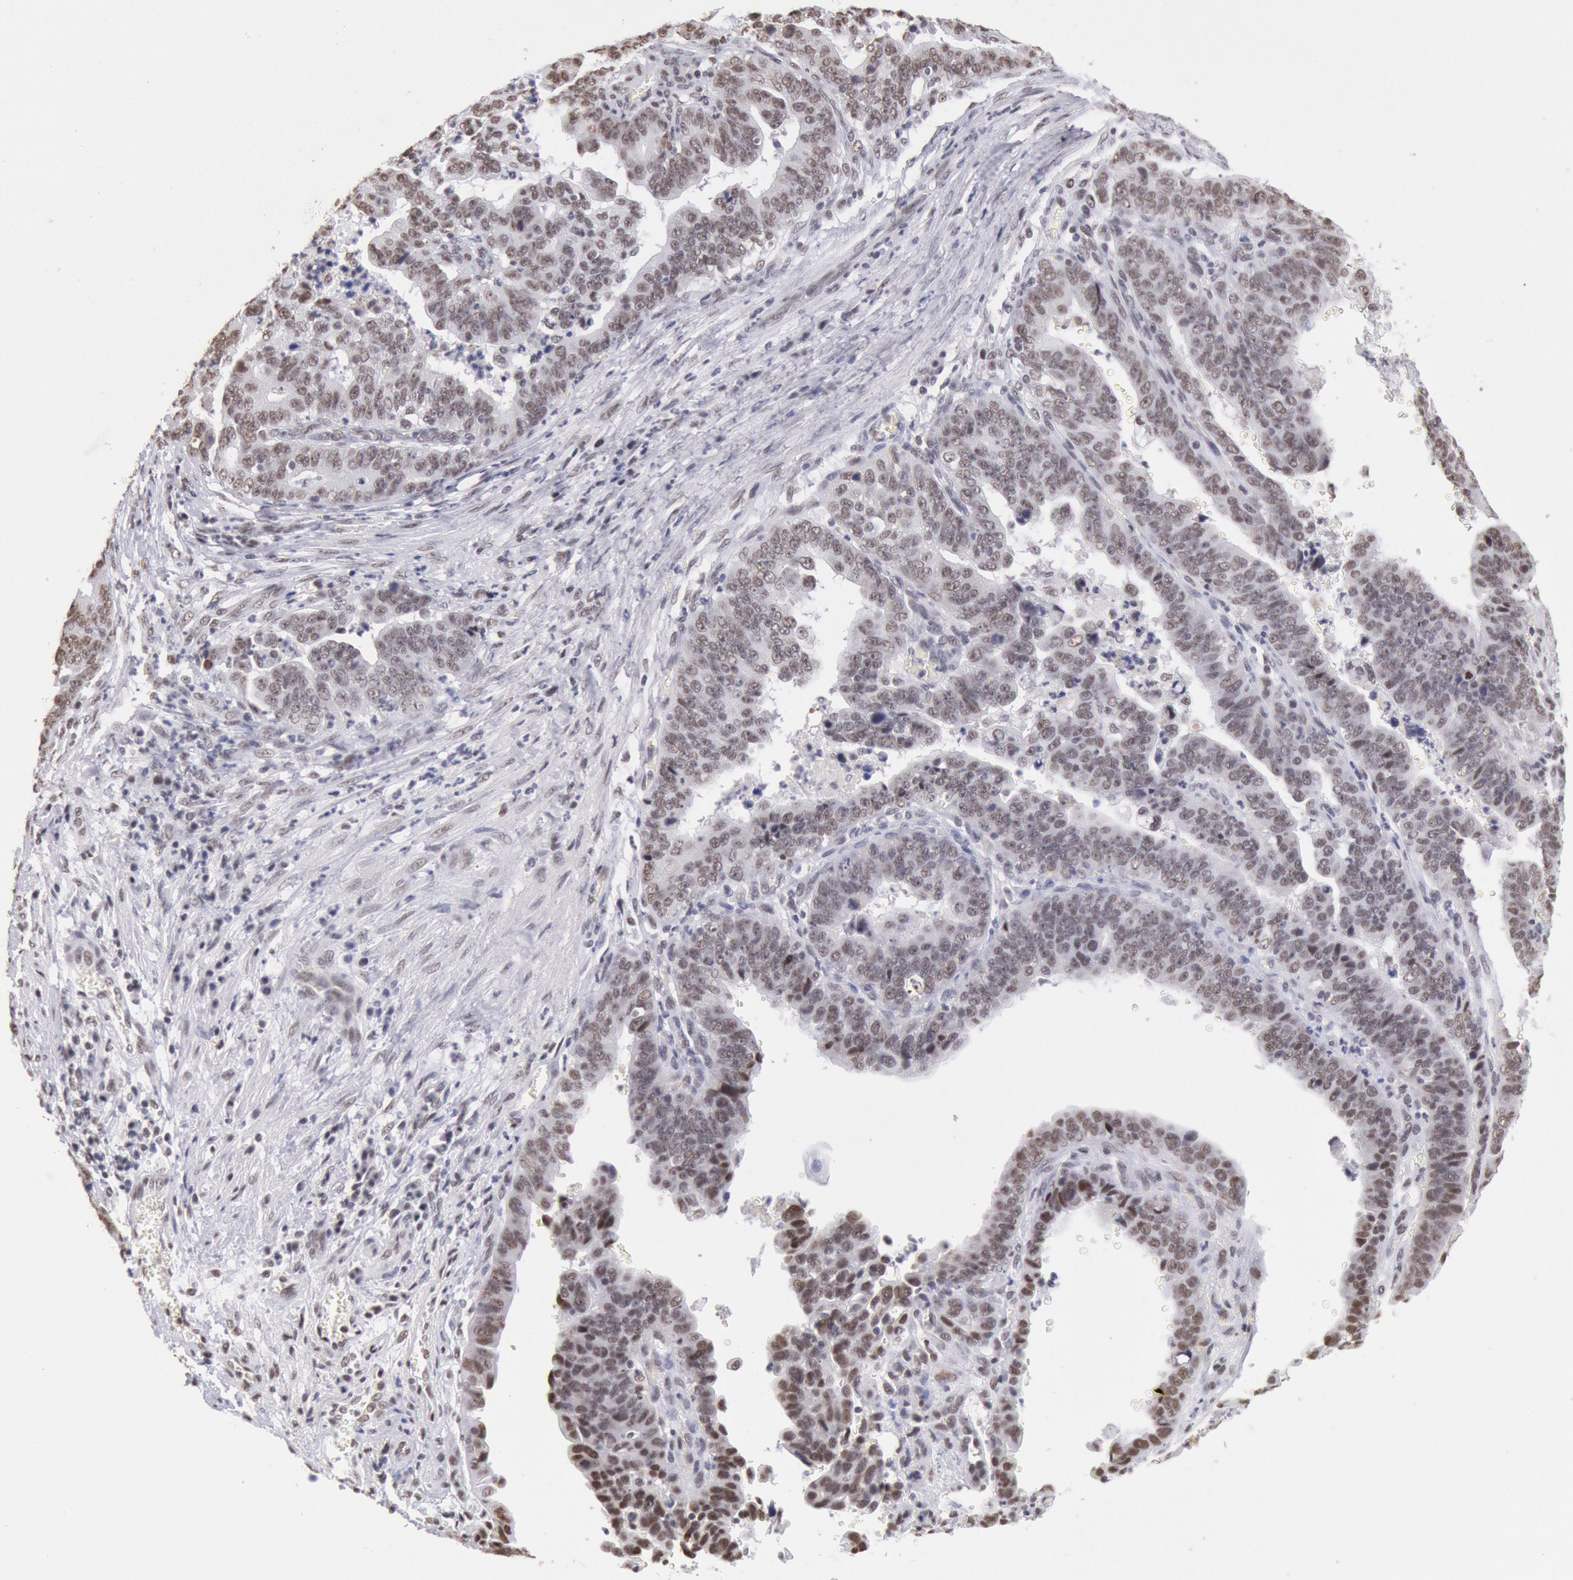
{"staining": {"intensity": "moderate", "quantity": ">75%", "location": "nuclear"}, "tissue": "stomach cancer", "cell_type": "Tumor cells", "image_type": "cancer", "snomed": [{"axis": "morphology", "description": "Adenocarcinoma, NOS"}, {"axis": "topography", "description": "Stomach, upper"}], "caption": "The image displays staining of stomach cancer, revealing moderate nuclear protein expression (brown color) within tumor cells.", "gene": "SNRPD3", "patient": {"sex": "female", "age": 50}}